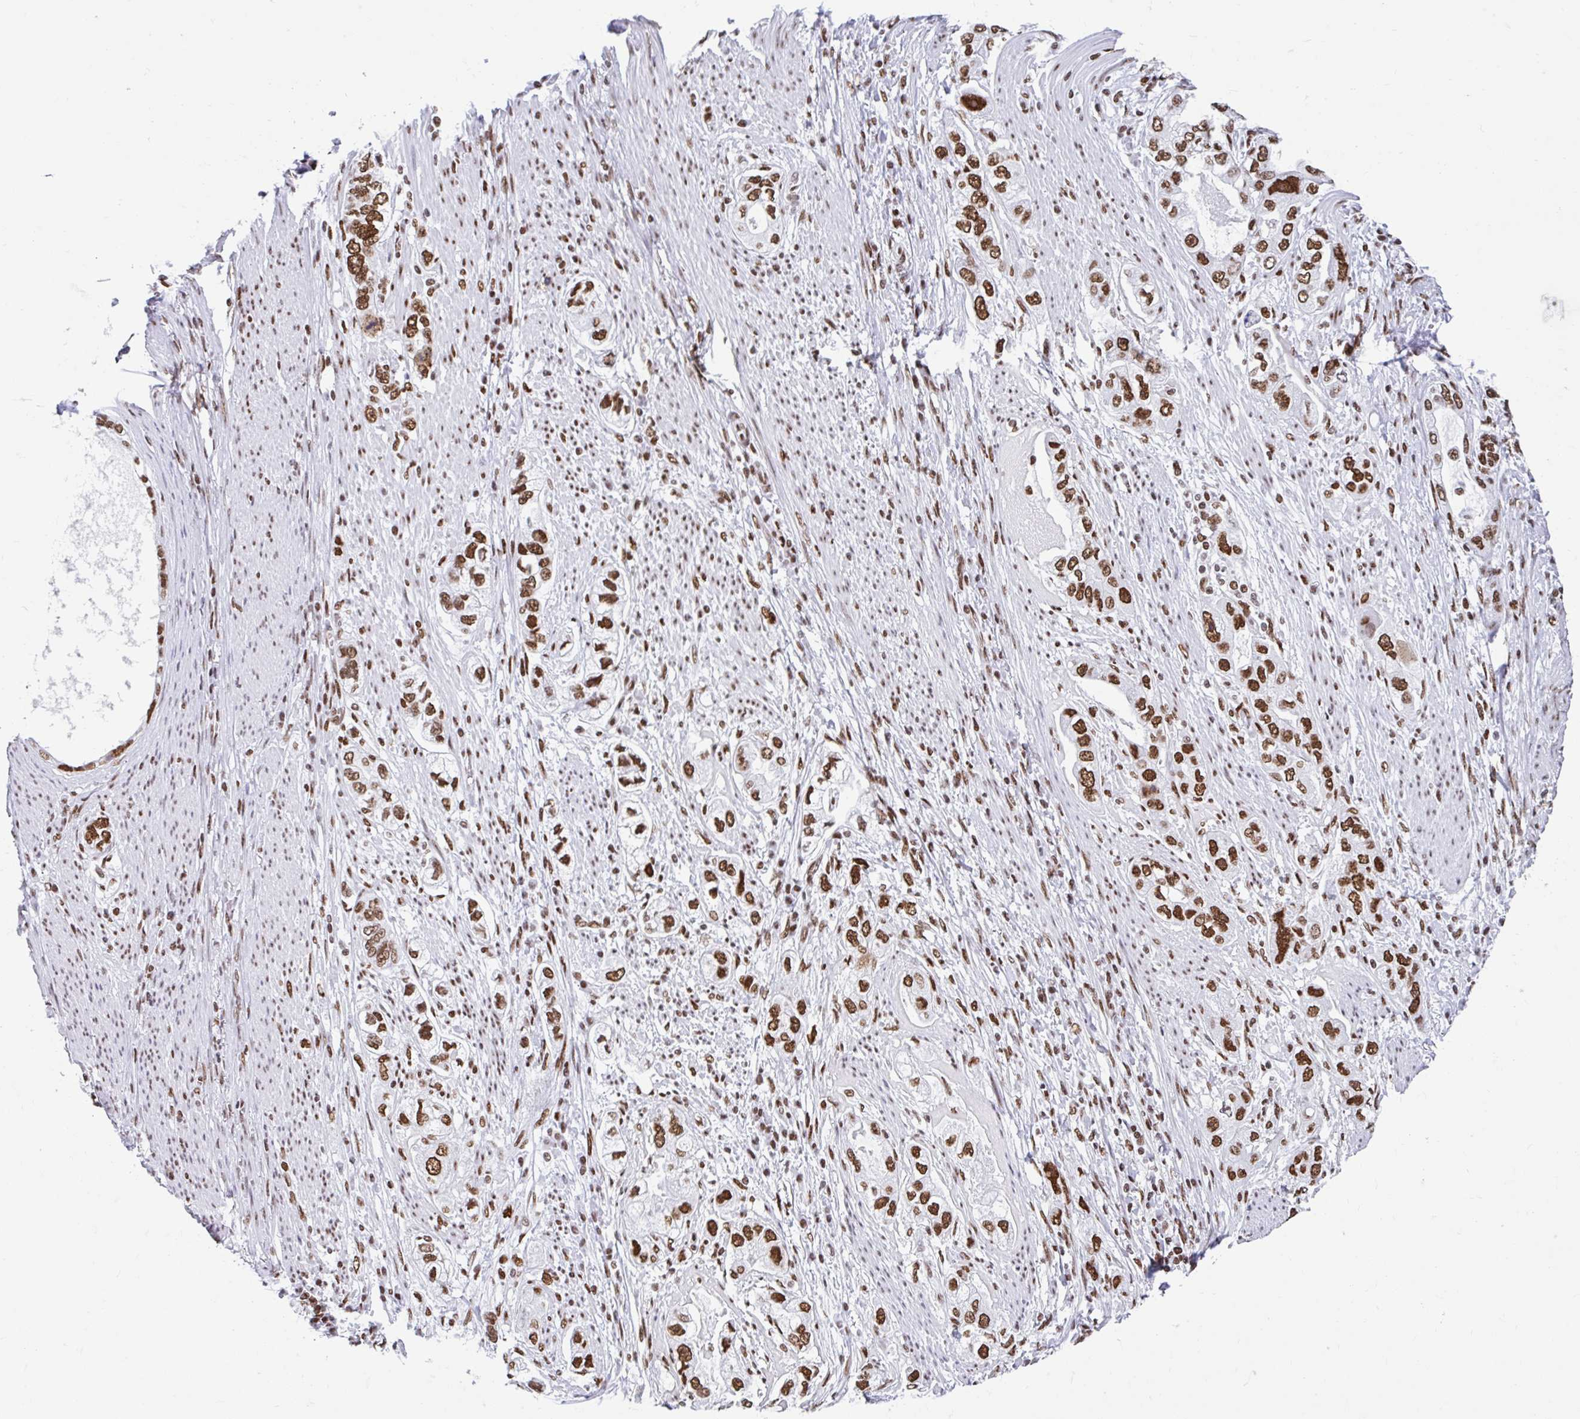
{"staining": {"intensity": "moderate", "quantity": ">75%", "location": "nuclear"}, "tissue": "stomach cancer", "cell_type": "Tumor cells", "image_type": "cancer", "snomed": [{"axis": "morphology", "description": "Adenocarcinoma, NOS"}, {"axis": "topography", "description": "Stomach, lower"}], "caption": "Protein staining of adenocarcinoma (stomach) tissue exhibits moderate nuclear staining in about >75% of tumor cells. Using DAB (3,3'-diaminobenzidine) (brown) and hematoxylin (blue) stains, captured at high magnification using brightfield microscopy.", "gene": "KHDRBS1", "patient": {"sex": "female", "age": 93}}